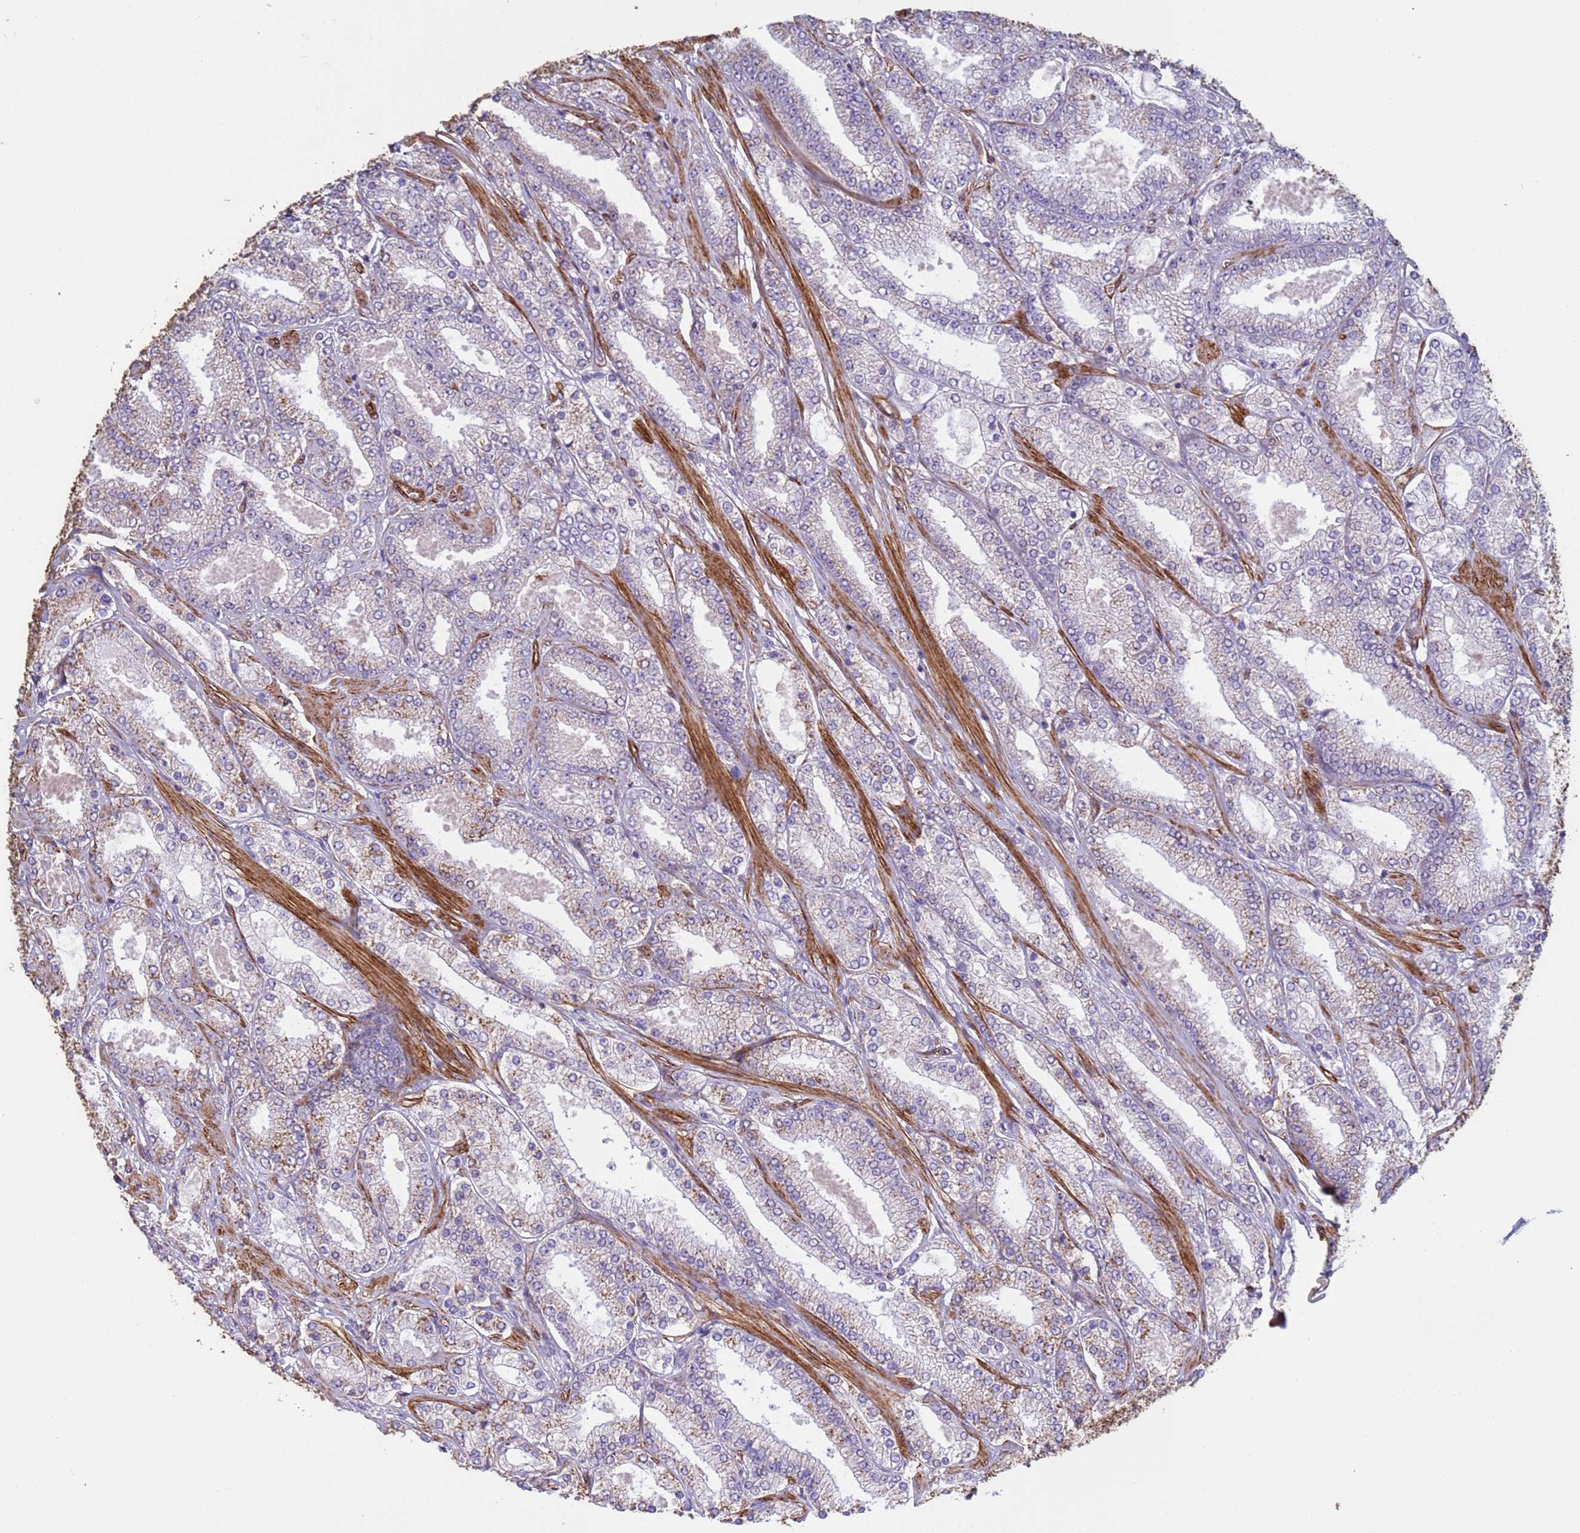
{"staining": {"intensity": "weak", "quantity": "25%-75%", "location": "cytoplasmic/membranous"}, "tissue": "prostate cancer", "cell_type": "Tumor cells", "image_type": "cancer", "snomed": [{"axis": "morphology", "description": "Adenocarcinoma, High grade"}, {"axis": "topography", "description": "Prostate"}], "caption": "About 25%-75% of tumor cells in prostate cancer show weak cytoplasmic/membranous protein staining as visualized by brown immunohistochemical staining.", "gene": "GASK1A", "patient": {"sex": "male", "age": 68}}